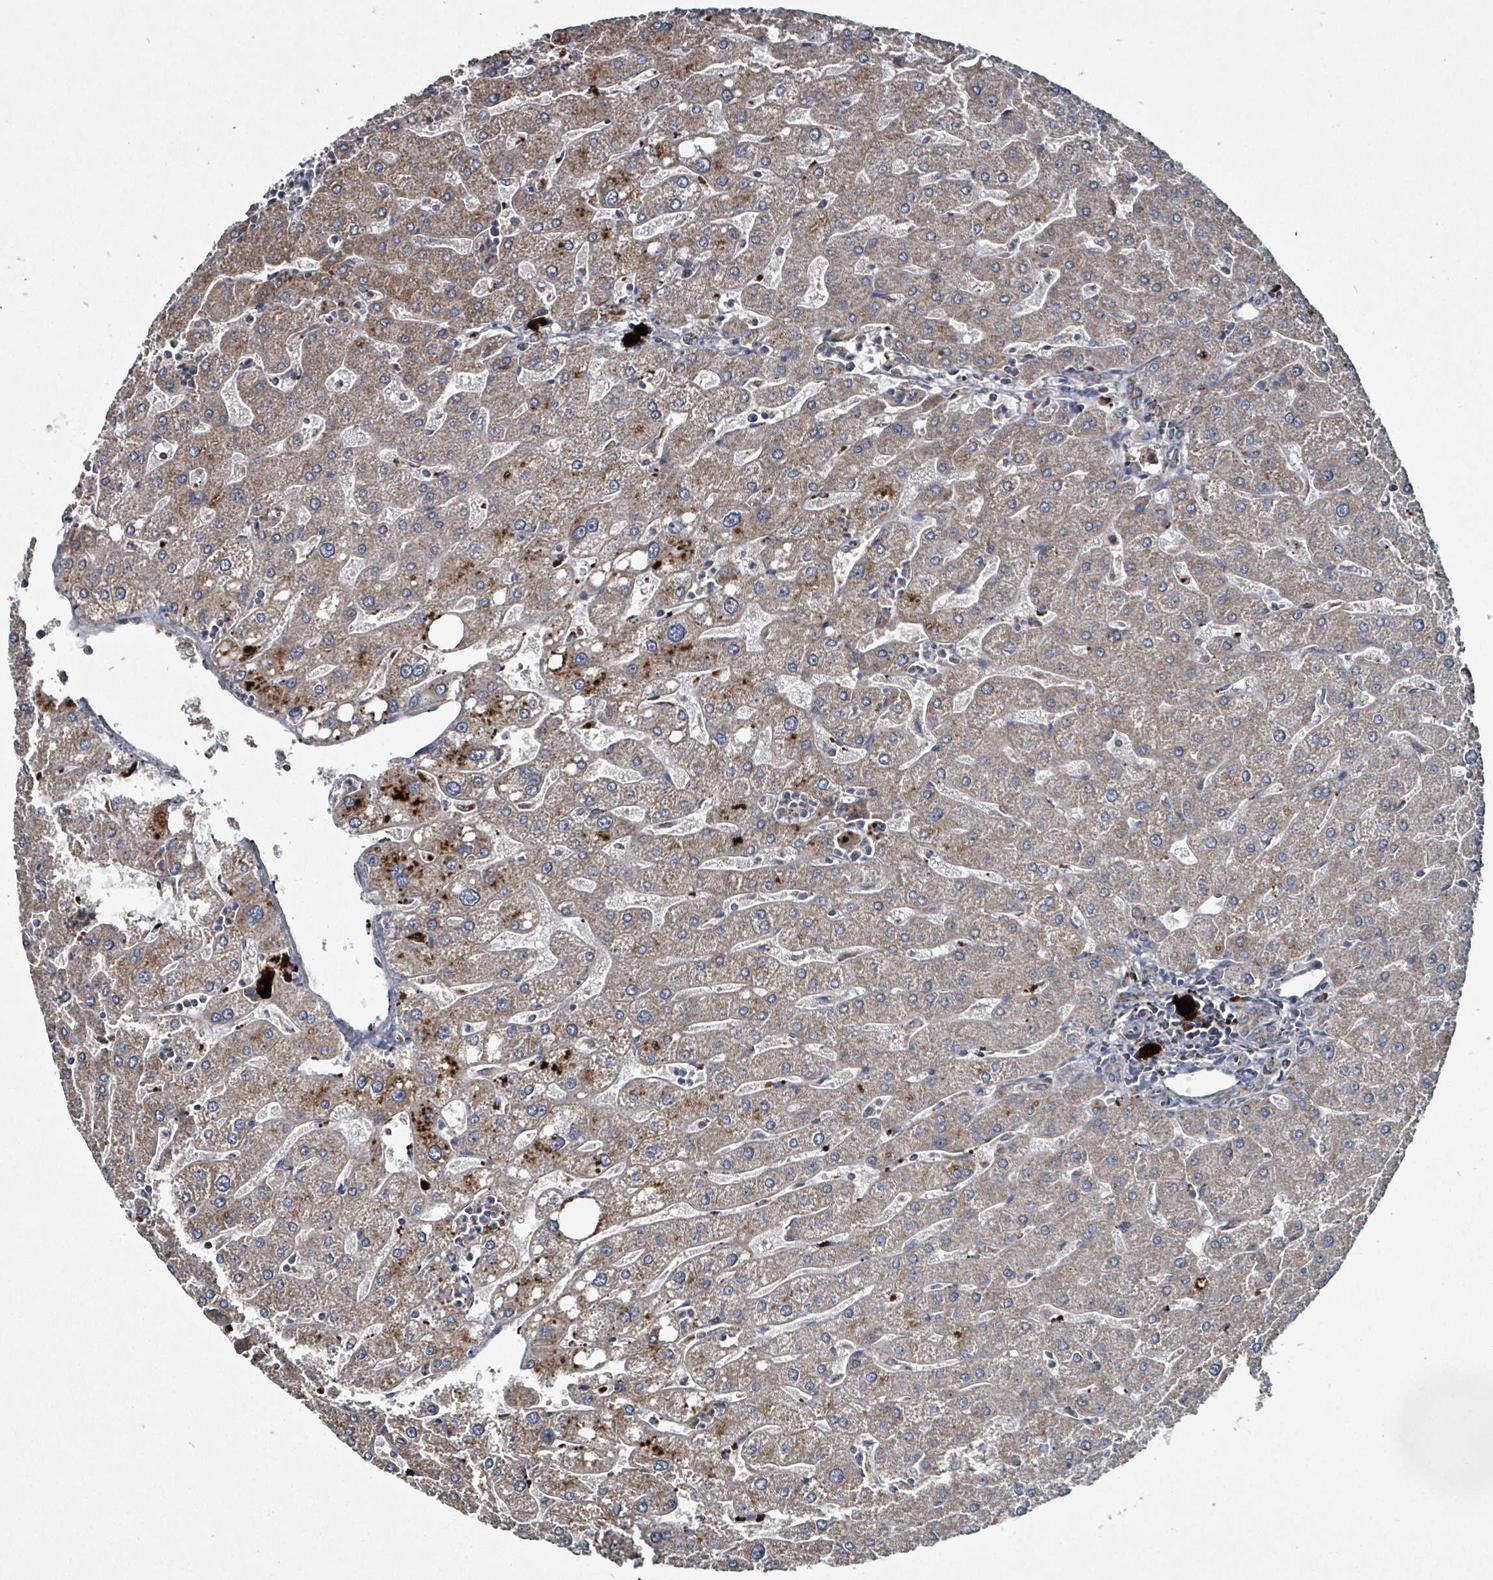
{"staining": {"intensity": "weak", "quantity": "<25%", "location": "cytoplasmic/membranous"}, "tissue": "liver", "cell_type": "Cholangiocytes", "image_type": "normal", "snomed": [{"axis": "morphology", "description": "Normal tissue, NOS"}, {"axis": "topography", "description": "Liver"}], "caption": "DAB (3,3'-diaminobenzidine) immunohistochemical staining of benign liver displays no significant positivity in cholangiocytes. (IHC, brightfield microscopy, high magnification).", "gene": "ABHD18", "patient": {"sex": "male", "age": 67}}